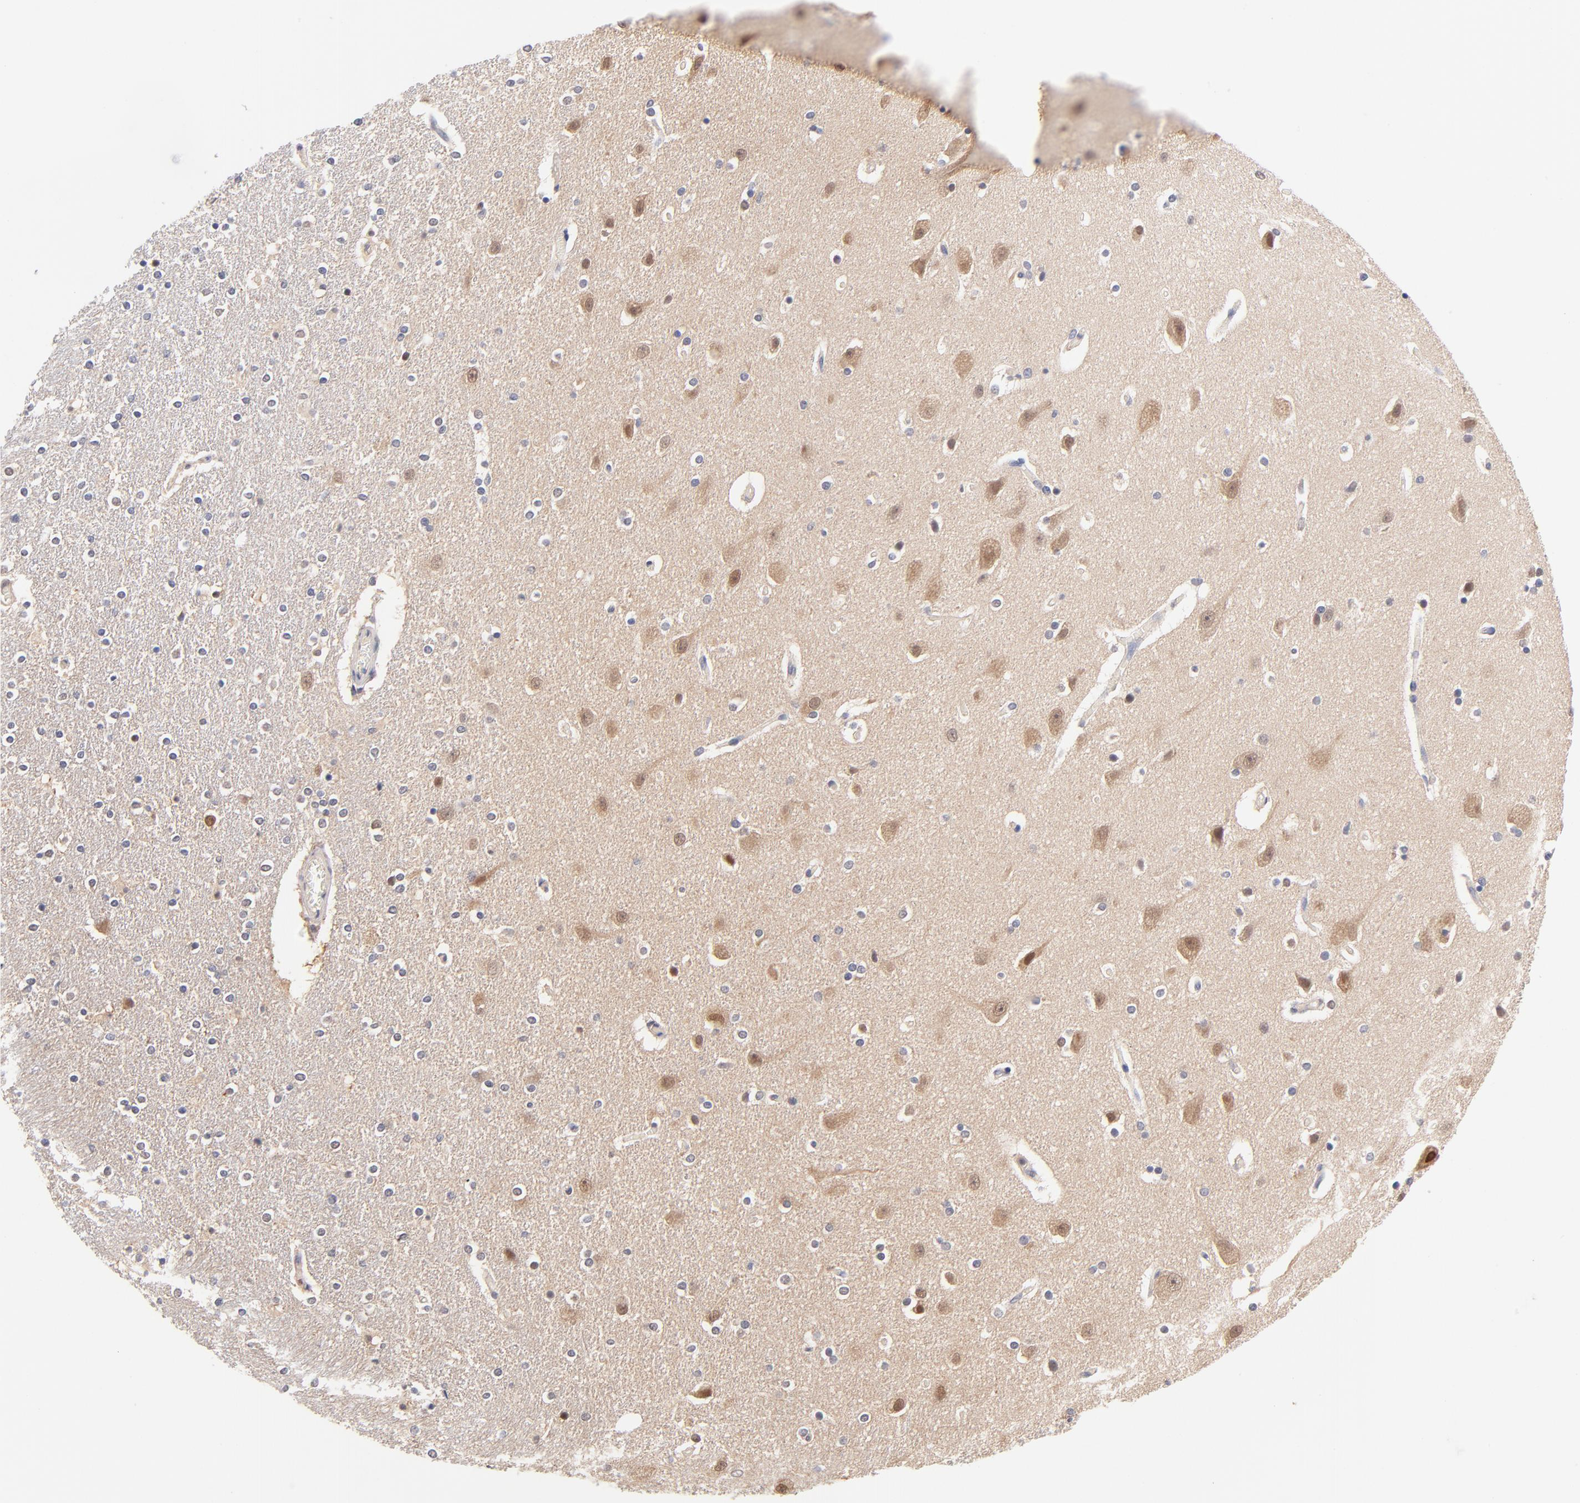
{"staining": {"intensity": "negative", "quantity": "none", "location": "none"}, "tissue": "caudate", "cell_type": "Glial cells", "image_type": "normal", "snomed": [{"axis": "morphology", "description": "Normal tissue, NOS"}, {"axis": "topography", "description": "Lateral ventricle wall"}], "caption": "The immunohistochemistry photomicrograph has no significant staining in glial cells of caudate. Brightfield microscopy of immunohistochemistry (IHC) stained with DAB (3,3'-diaminobenzidine) (brown) and hematoxylin (blue), captured at high magnification.", "gene": "TXNL1", "patient": {"sex": "female", "age": 54}}